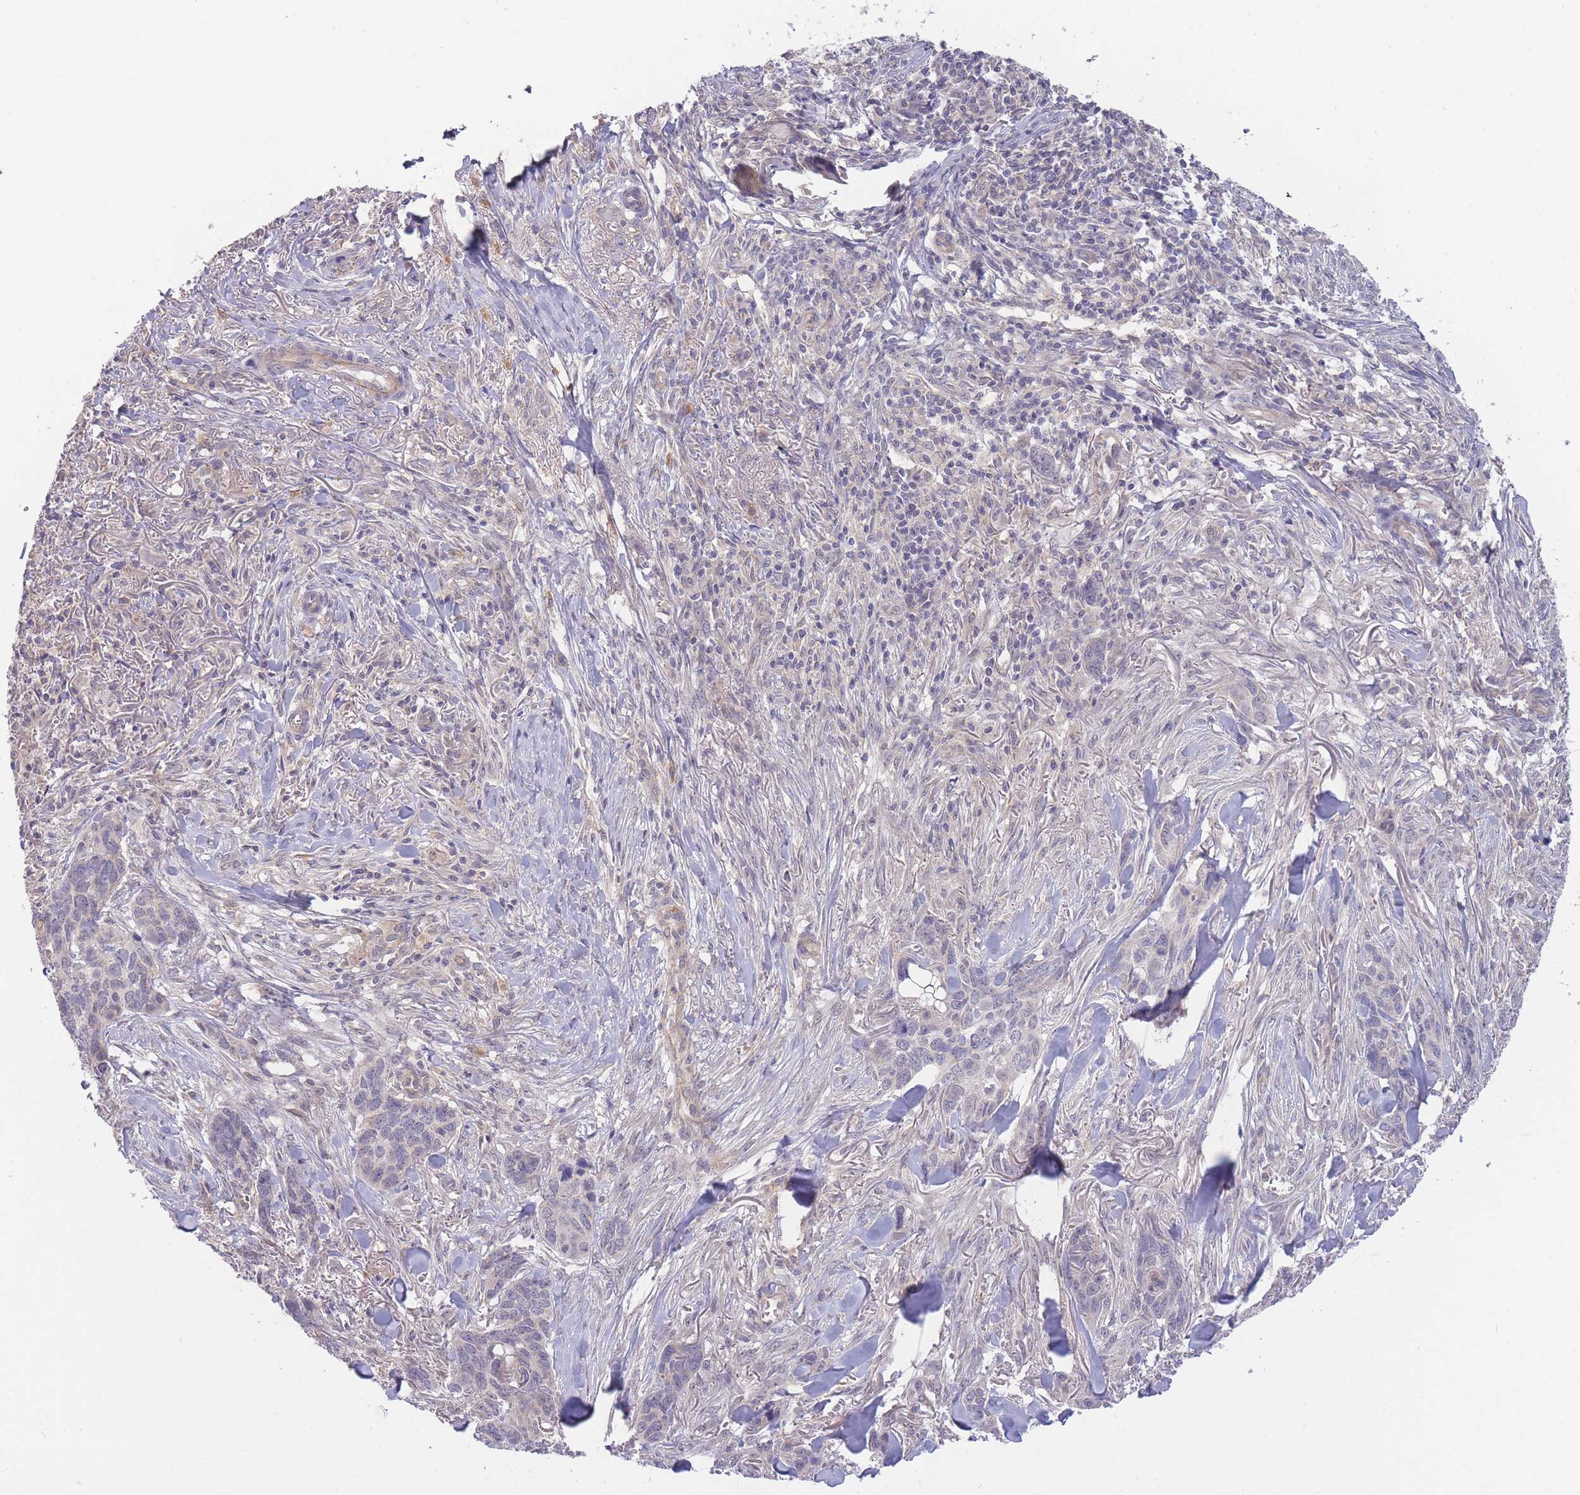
{"staining": {"intensity": "negative", "quantity": "none", "location": "none"}, "tissue": "skin cancer", "cell_type": "Tumor cells", "image_type": "cancer", "snomed": [{"axis": "morphology", "description": "Basal cell carcinoma"}, {"axis": "topography", "description": "Skin"}], "caption": "Immunohistochemistry of basal cell carcinoma (skin) shows no expression in tumor cells.", "gene": "NDUFAF5", "patient": {"sex": "male", "age": 86}}